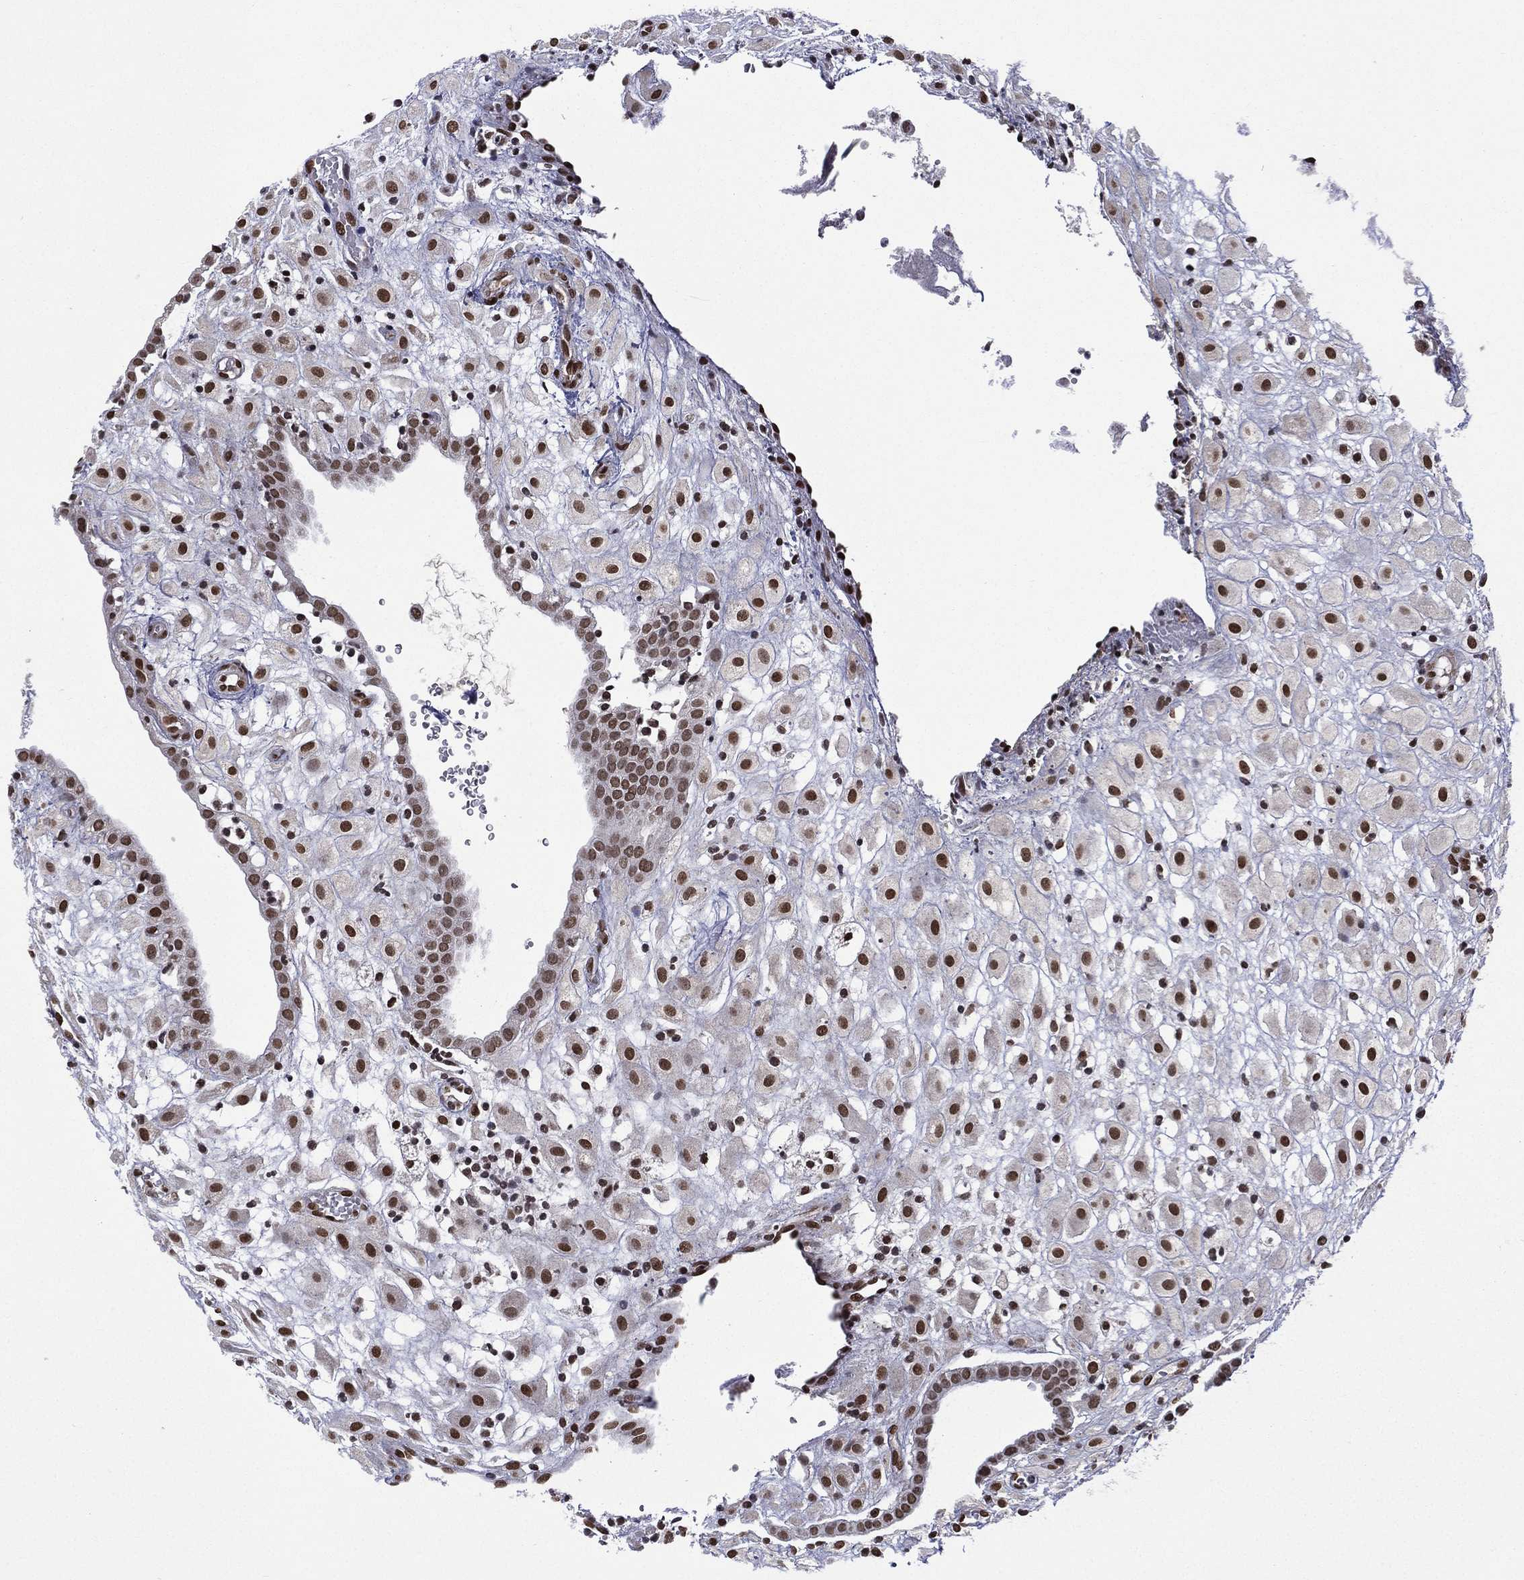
{"staining": {"intensity": "strong", "quantity": ">75%", "location": "nuclear"}, "tissue": "placenta", "cell_type": "Decidual cells", "image_type": "normal", "snomed": [{"axis": "morphology", "description": "Normal tissue, NOS"}, {"axis": "topography", "description": "Placenta"}], "caption": "Human placenta stained with a brown dye reveals strong nuclear positive staining in approximately >75% of decidual cells.", "gene": "C5orf24", "patient": {"sex": "female", "age": 24}}